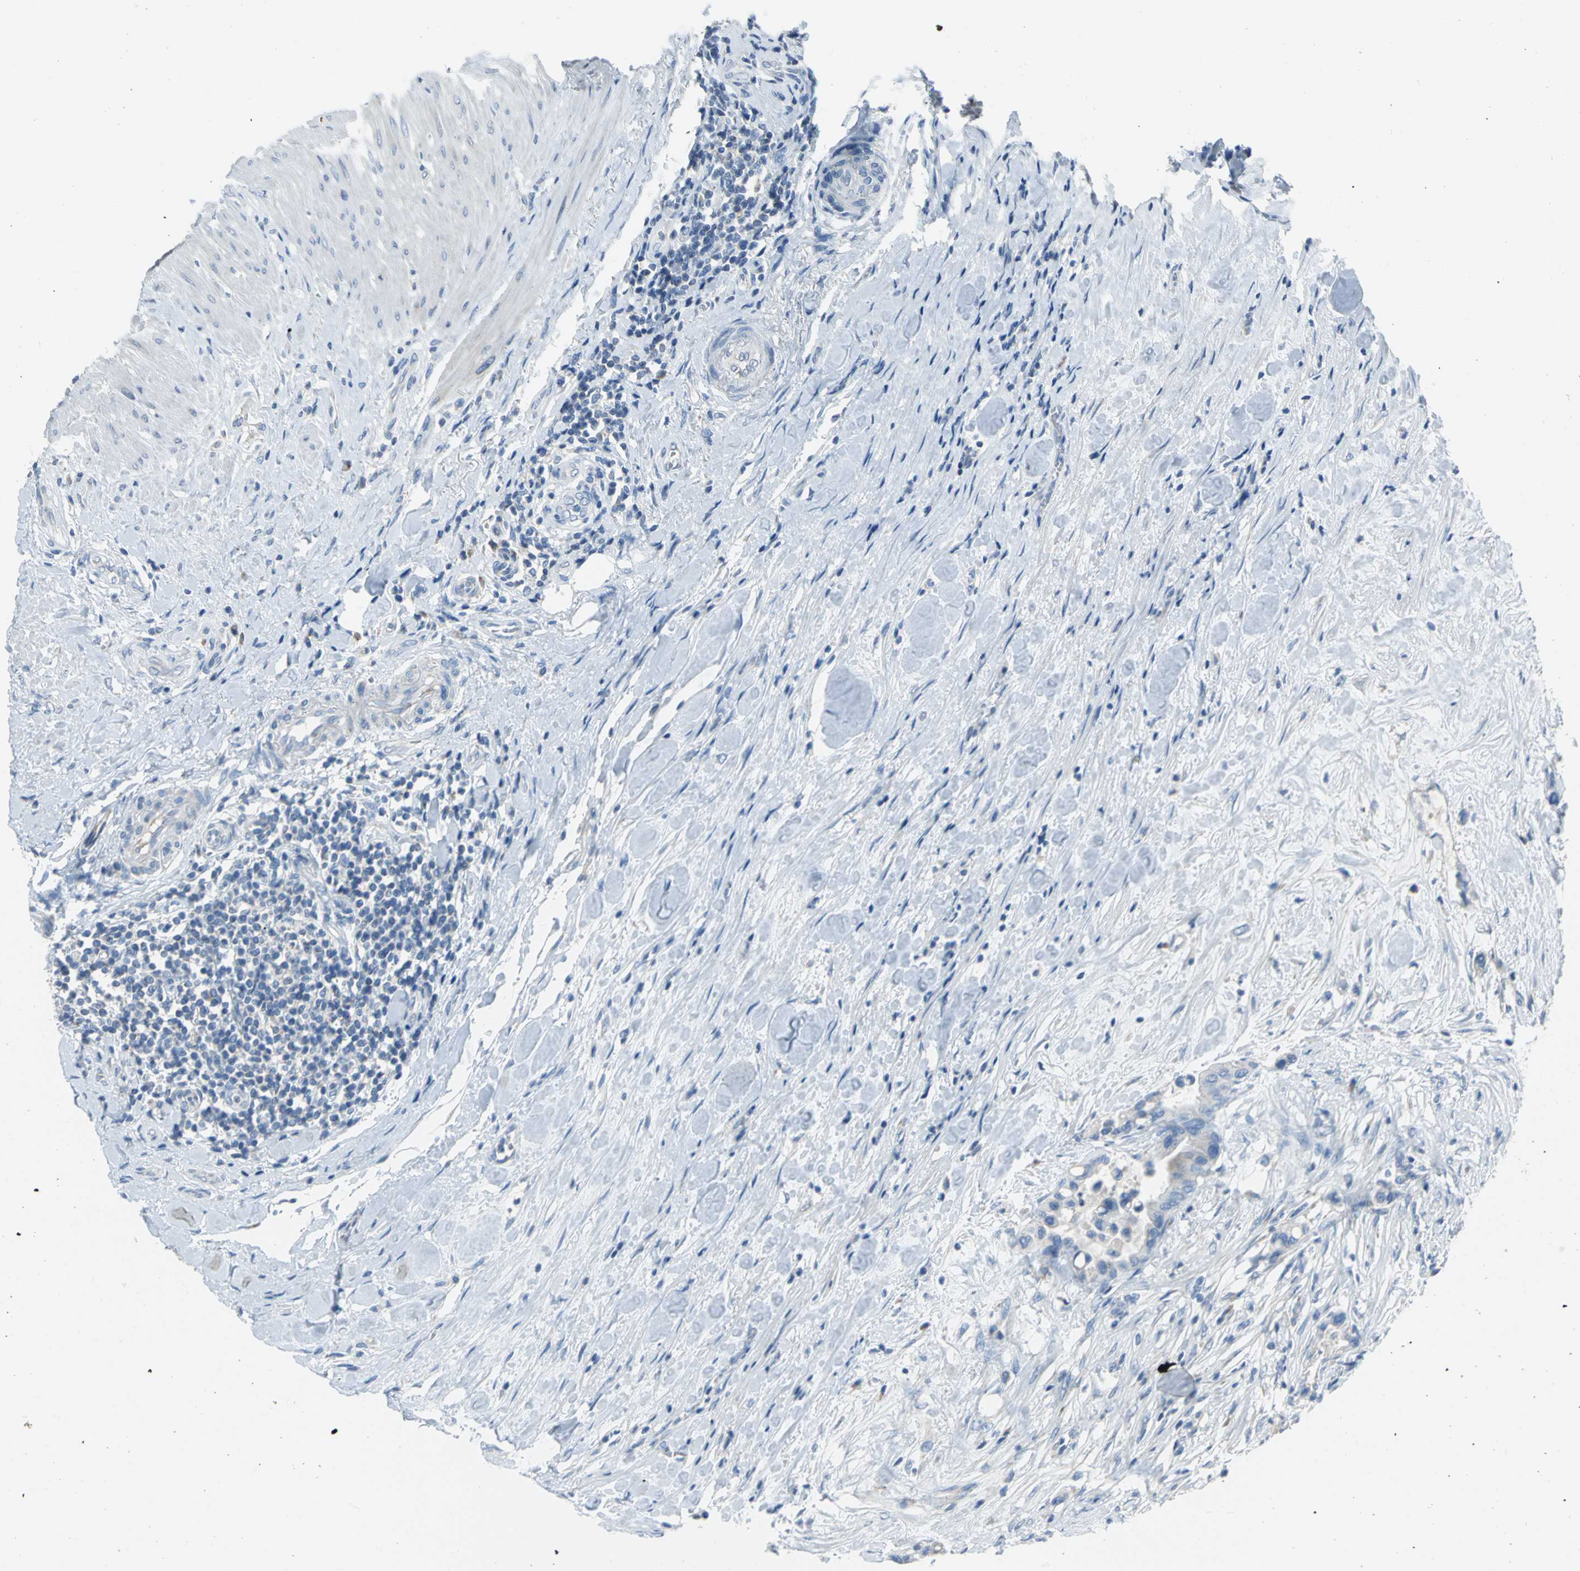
{"staining": {"intensity": "negative", "quantity": "none", "location": "none"}, "tissue": "colorectal cancer", "cell_type": "Tumor cells", "image_type": "cancer", "snomed": [{"axis": "morphology", "description": "Adenocarcinoma, NOS"}, {"axis": "topography", "description": "Colon"}], "caption": "Colorectal cancer (adenocarcinoma) was stained to show a protein in brown. There is no significant positivity in tumor cells.", "gene": "ALOX15", "patient": {"sex": "male", "age": 82}}